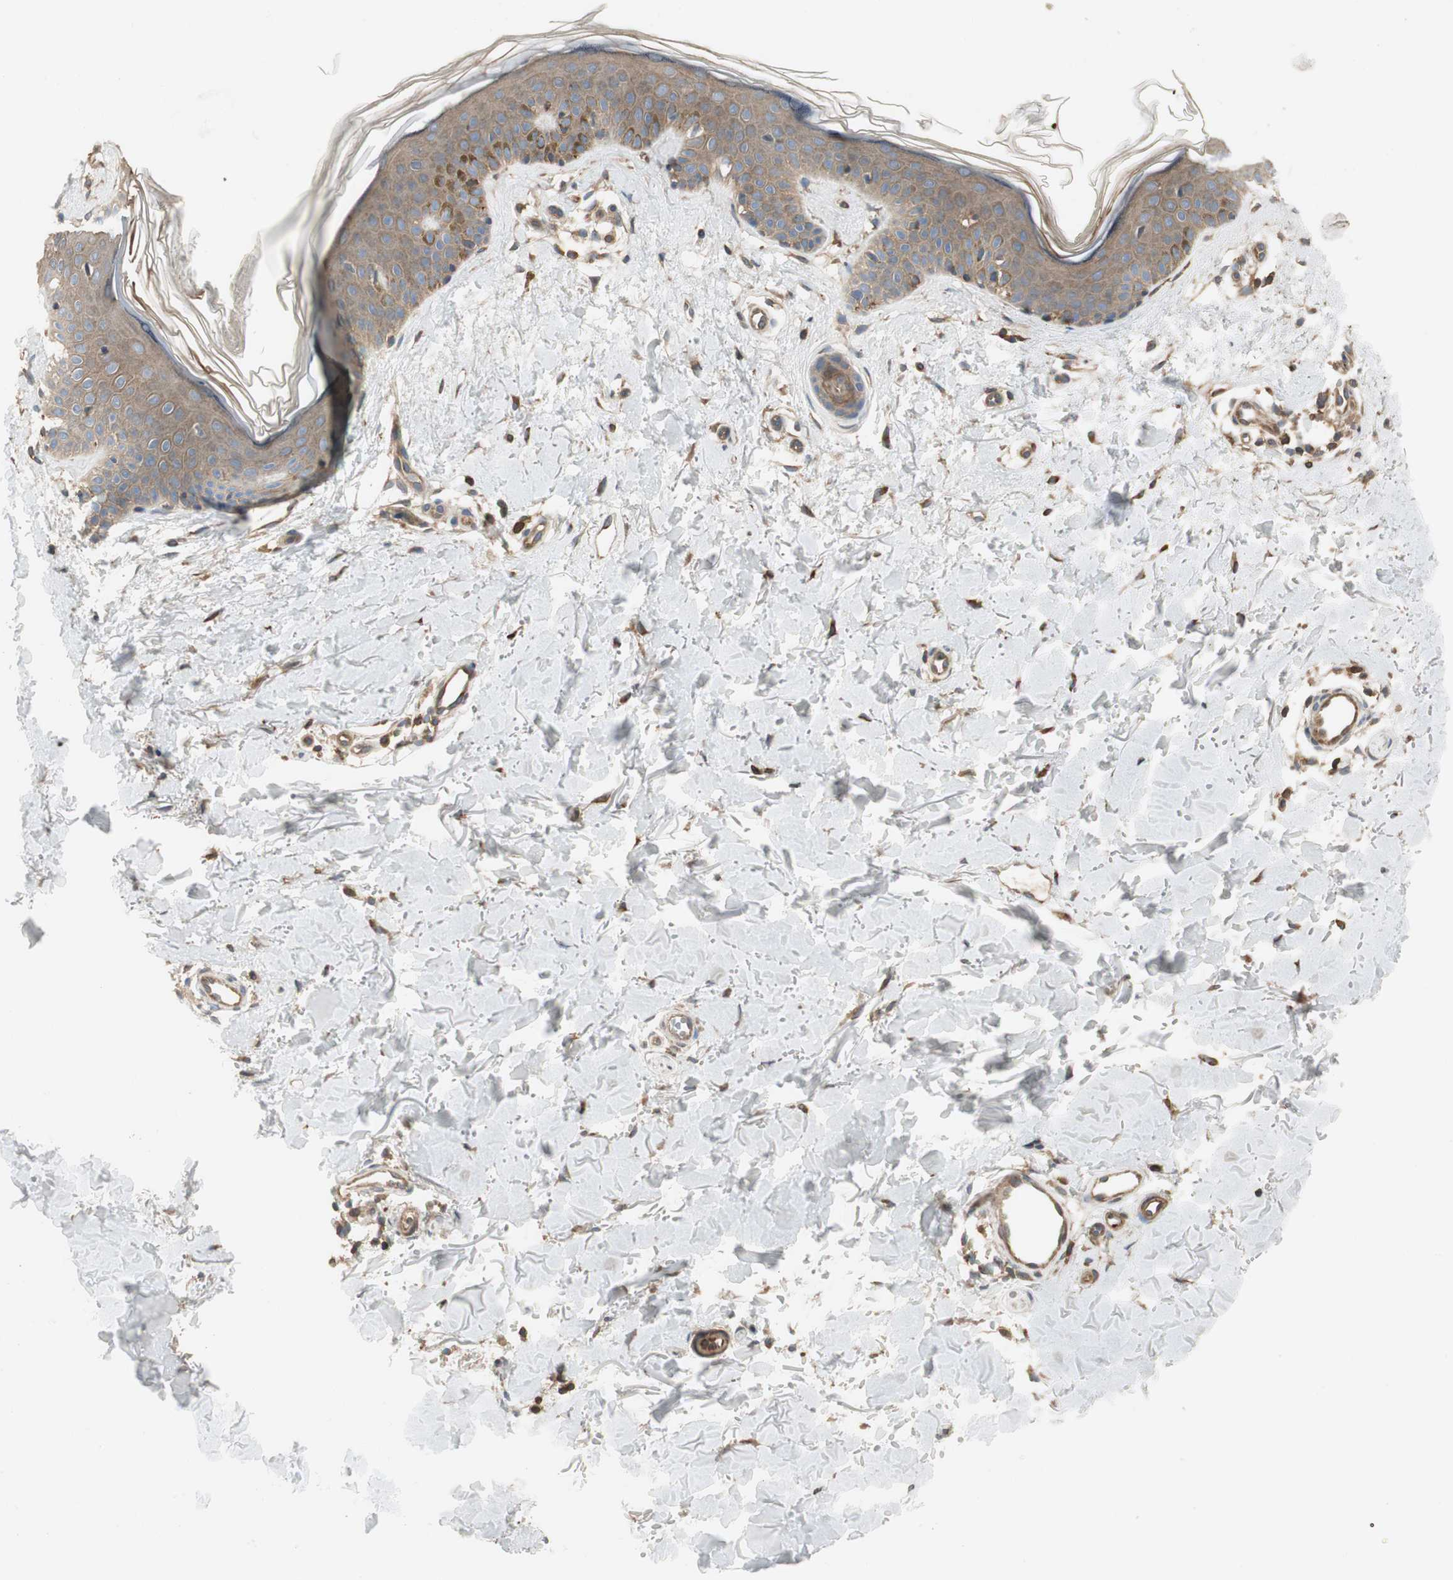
{"staining": {"intensity": "moderate", "quantity": ">75%", "location": "cytoplasmic/membranous"}, "tissue": "skin", "cell_type": "Fibroblasts", "image_type": "normal", "snomed": [{"axis": "morphology", "description": "Normal tissue, NOS"}, {"axis": "topography", "description": "Skin"}], "caption": "Immunohistochemical staining of unremarkable skin exhibits moderate cytoplasmic/membranous protein expression in approximately >75% of fibroblasts. Nuclei are stained in blue.", "gene": "PRKG1", "patient": {"sex": "female", "age": 56}}